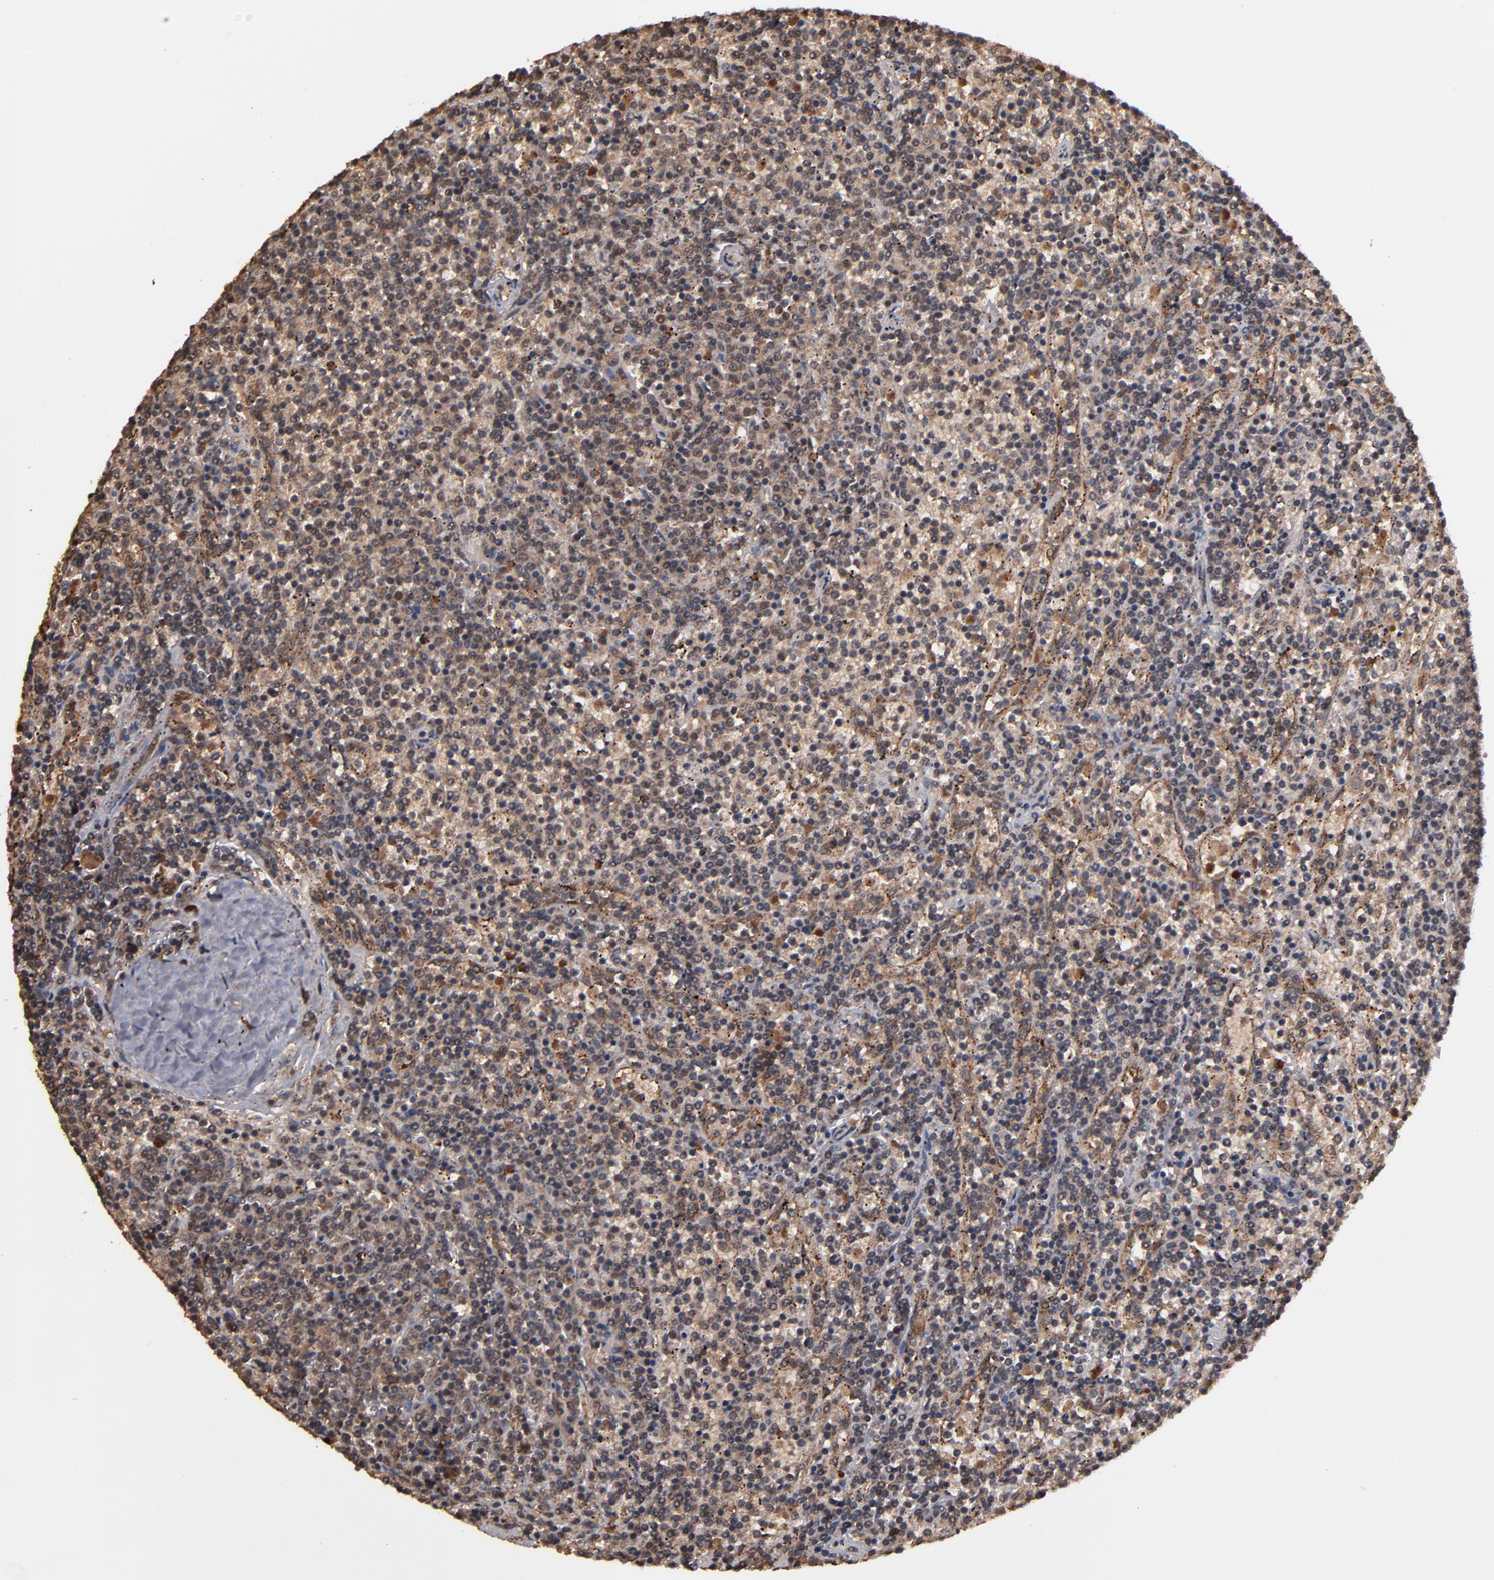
{"staining": {"intensity": "moderate", "quantity": ">75%", "location": "cytoplasmic/membranous"}, "tissue": "lymphoma", "cell_type": "Tumor cells", "image_type": "cancer", "snomed": [{"axis": "morphology", "description": "Malignant lymphoma, non-Hodgkin's type, Low grade"}, {"axis": "topography", "description": "Spleen"}], "caption": "An image showing moderate cytoplasmic/membranous expression in approximately >75% of tumor cells in lymphoma, as visualized by brown immunohistochemical staining.", "gene": "NXF2B", "patient": {"sex": "female", "age": 50}}